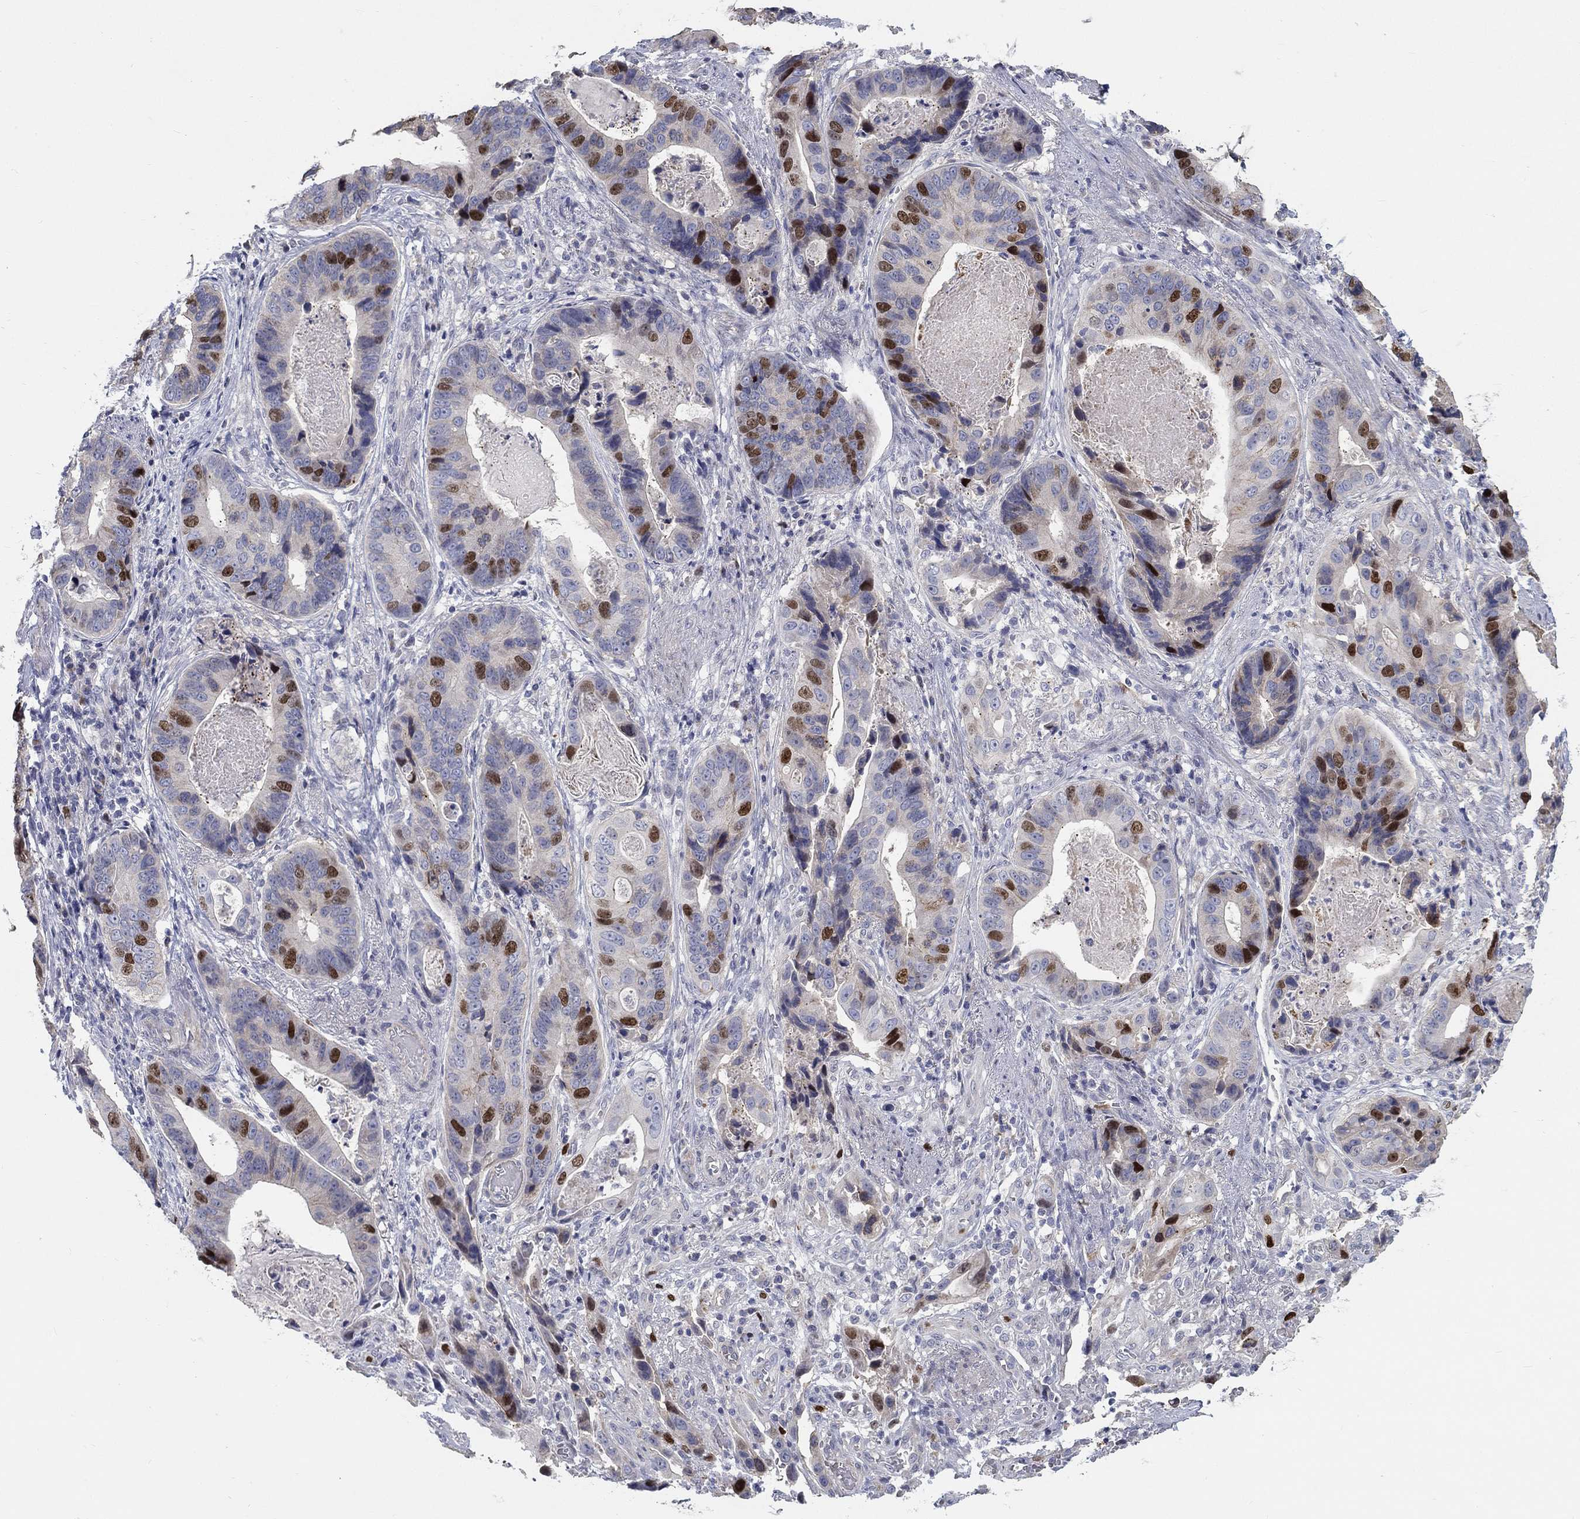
{"staining": {"intensity": "strong", "quantity": "<25%", "location": "nuclear"}, "tissue": "stomach cancer", "cell_type": "Tumor cells", "image_type": "cancer", "snomed": [{"axis": "morphology", "description": "Adenocarcinoma, NOS"}, {"axis": "topography", "description": "Stomach"}], "caption": "The immunohistochemical stain labels strong nuclear staining in tumor cells of stomach adenocarcinoma tissue.", "gene": "PRC1", "patient": {"sex": "male", "age": 84}}